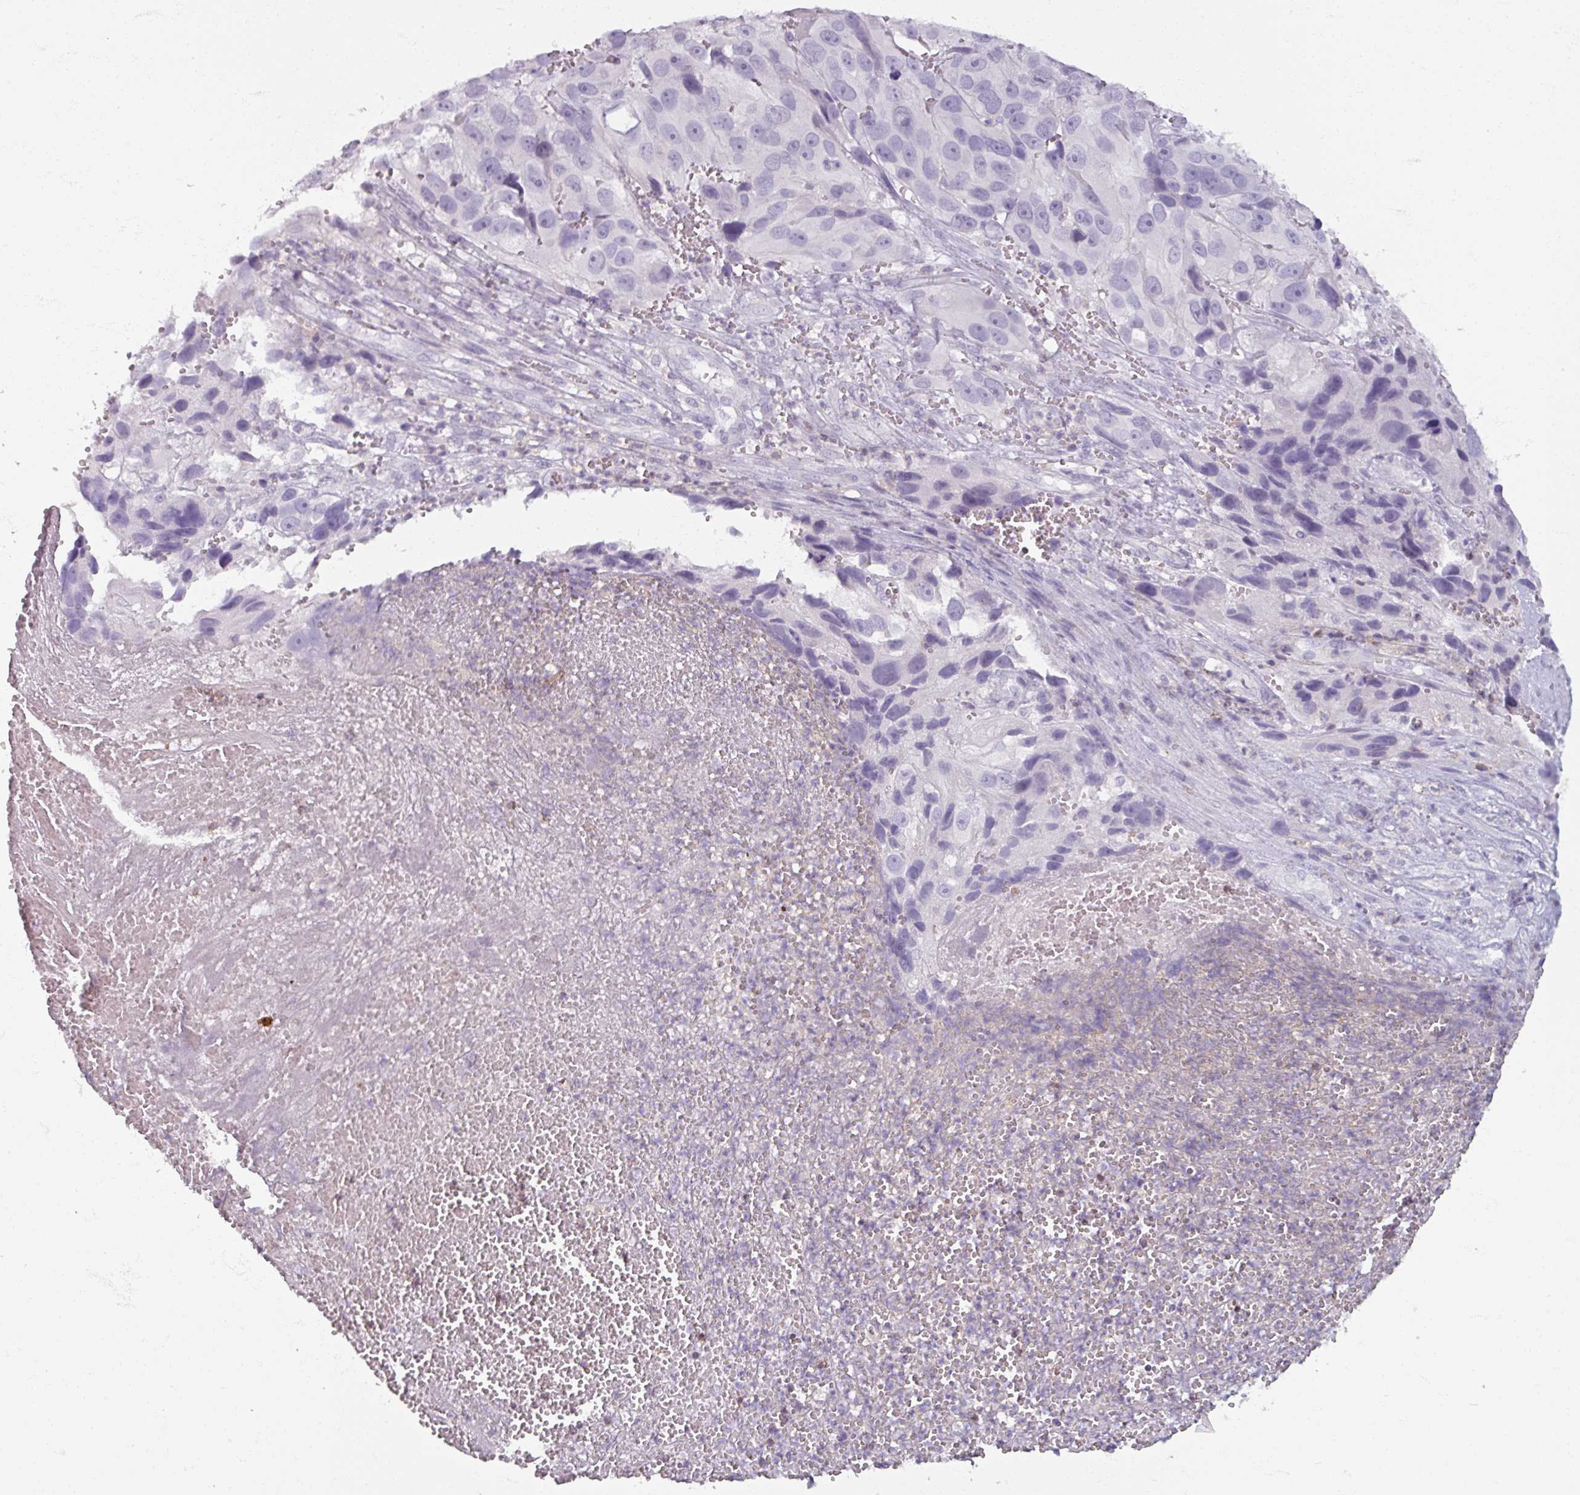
{"staining": {"intensity": "negative", "quantity": "none", "location": "none"}, "tissue": "melanoma", "cell_type": "Tumor cells", "image_type": "cancer", "snomed": [{"axis": "morphology", "description": "Malignant melanoma, NOS"}, {"axis": "topography", "description": "Skin"}], "caption": "DAB immunohistochemical staining of malignant melanoma exhibits no significant expression in tumor cells. Nuclei are stained in blue.", "gene": "PTPRC", "patient": {"sex": "male", "age": 84}}